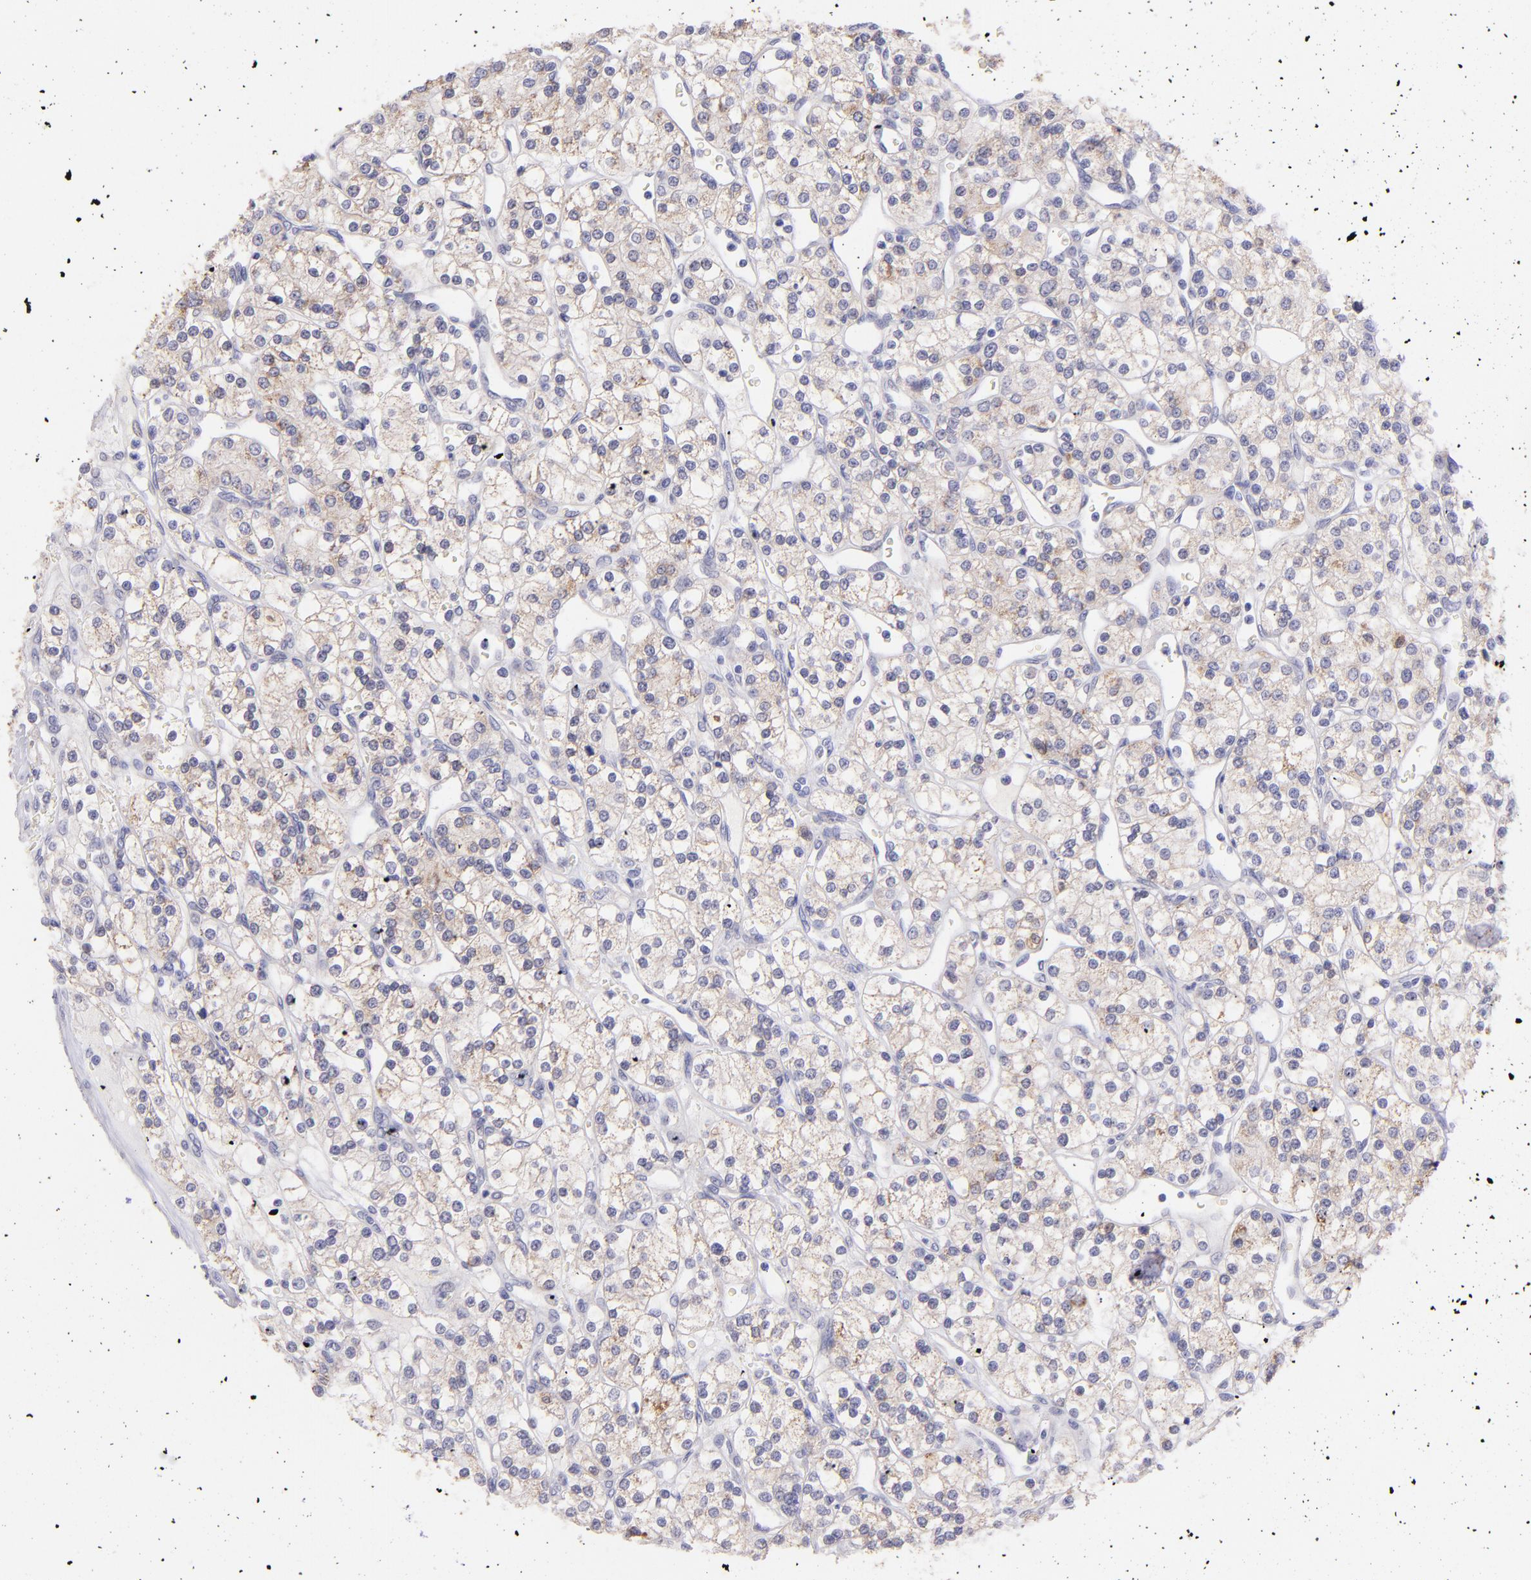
{"staining": {"intensity": "weak", "quantity": ">75%", "location": "cytoplasmic/membranous"}, "tissue": "renal cancer", "cell_type": "Tumor cells", "image_type": "cancer", "snomed": [{"axis": "morphology", "description": "Adenocarcinoma, NOS"}, {"axis": "topography", "description": "Kidney"}], "caption": "Renal adenocarcinoma tissue displays weak cytoplasmic/membranous expression in about >75% of tumor cells, visualized by immunohistochemistry.", "gene": "SH2D4A", "patient": {"sex": "female", "age": 62}}